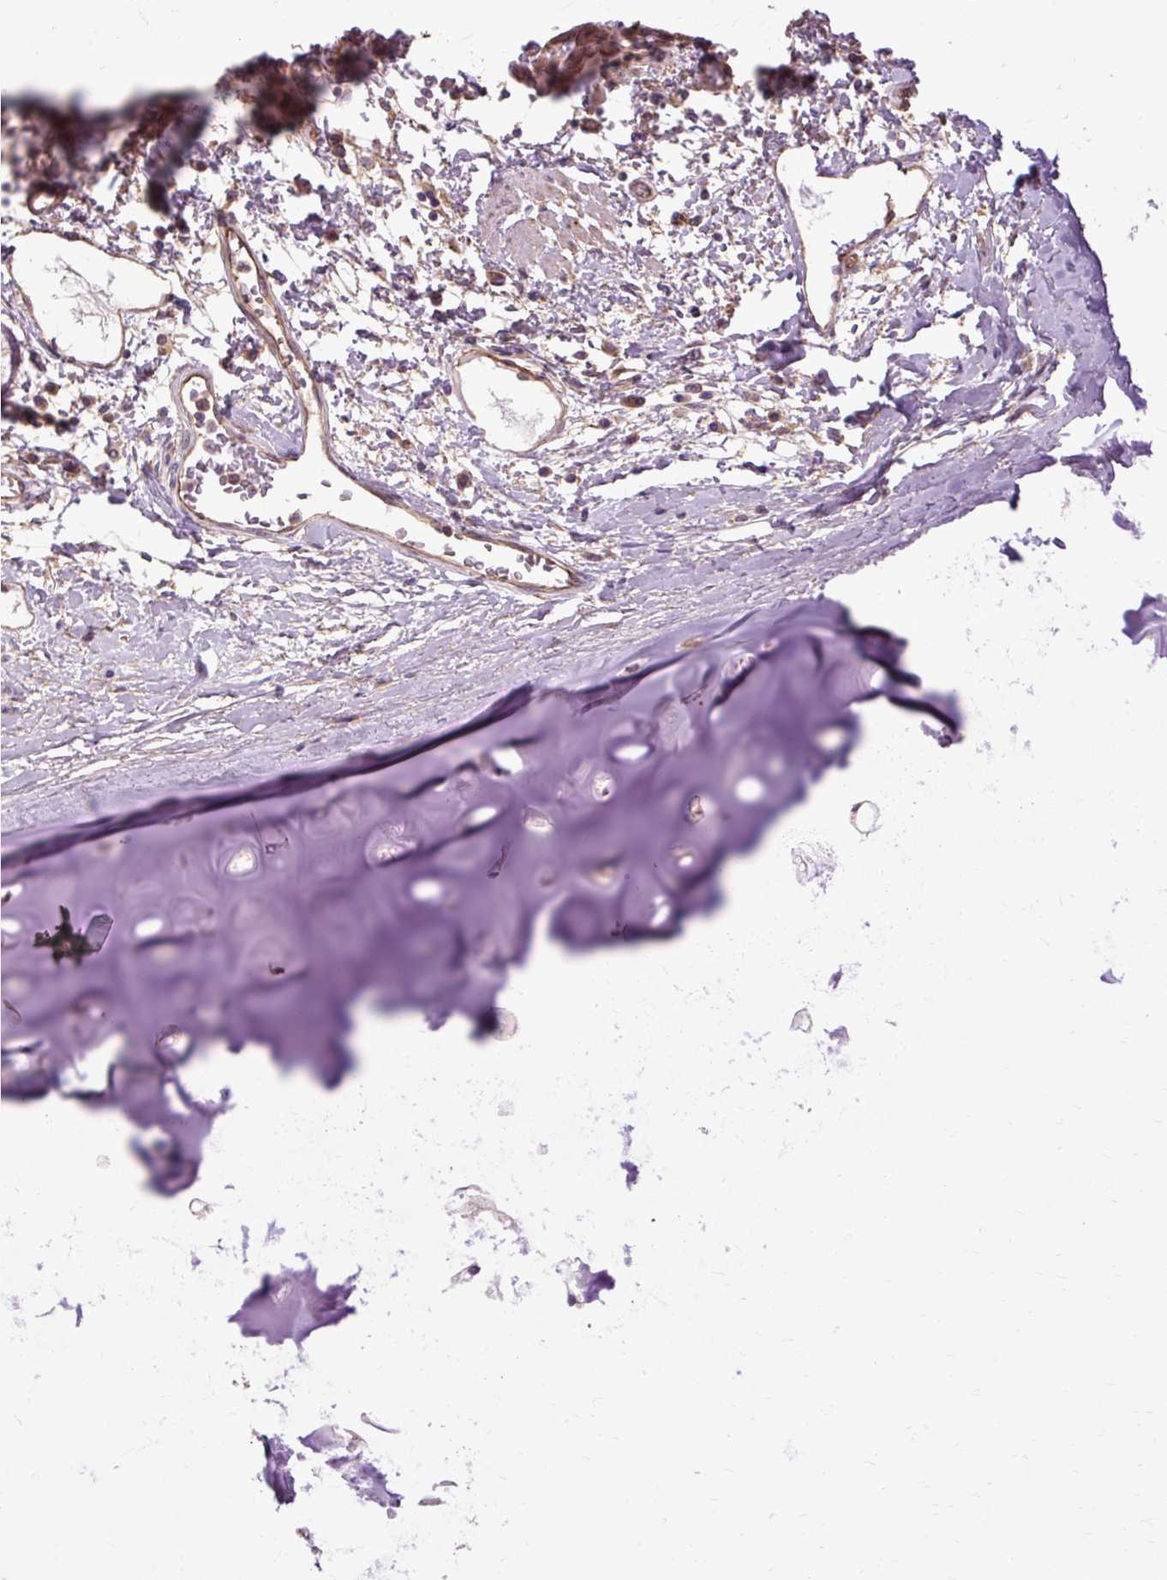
{"staining": {"intensity": "negative", "quantity": "none", "location": "none"}, "tissue": "soft tissue", "cell_type": "Chondrocytes", "image_type": "normal", "snomed": [{"axis": "morphology", "description": "Normal tissue, NOS"}, {"axis": "morphology", "description": "Degeneration, NOS"}, {"axis": "topography", "description": "Cartilage tissue"}, {"axis": "topography", "description": "Lung"}], "caption": "Chondrocytes show no significant protein expression in benign soft tissue. The staining is performed using DAB (3,3'-diaminobenzidine) brown chromogen with nuclei counter-stained in using hematoxylin.", "gene": "CCDC93", "patient": {"sex": "female", "age": 61}}